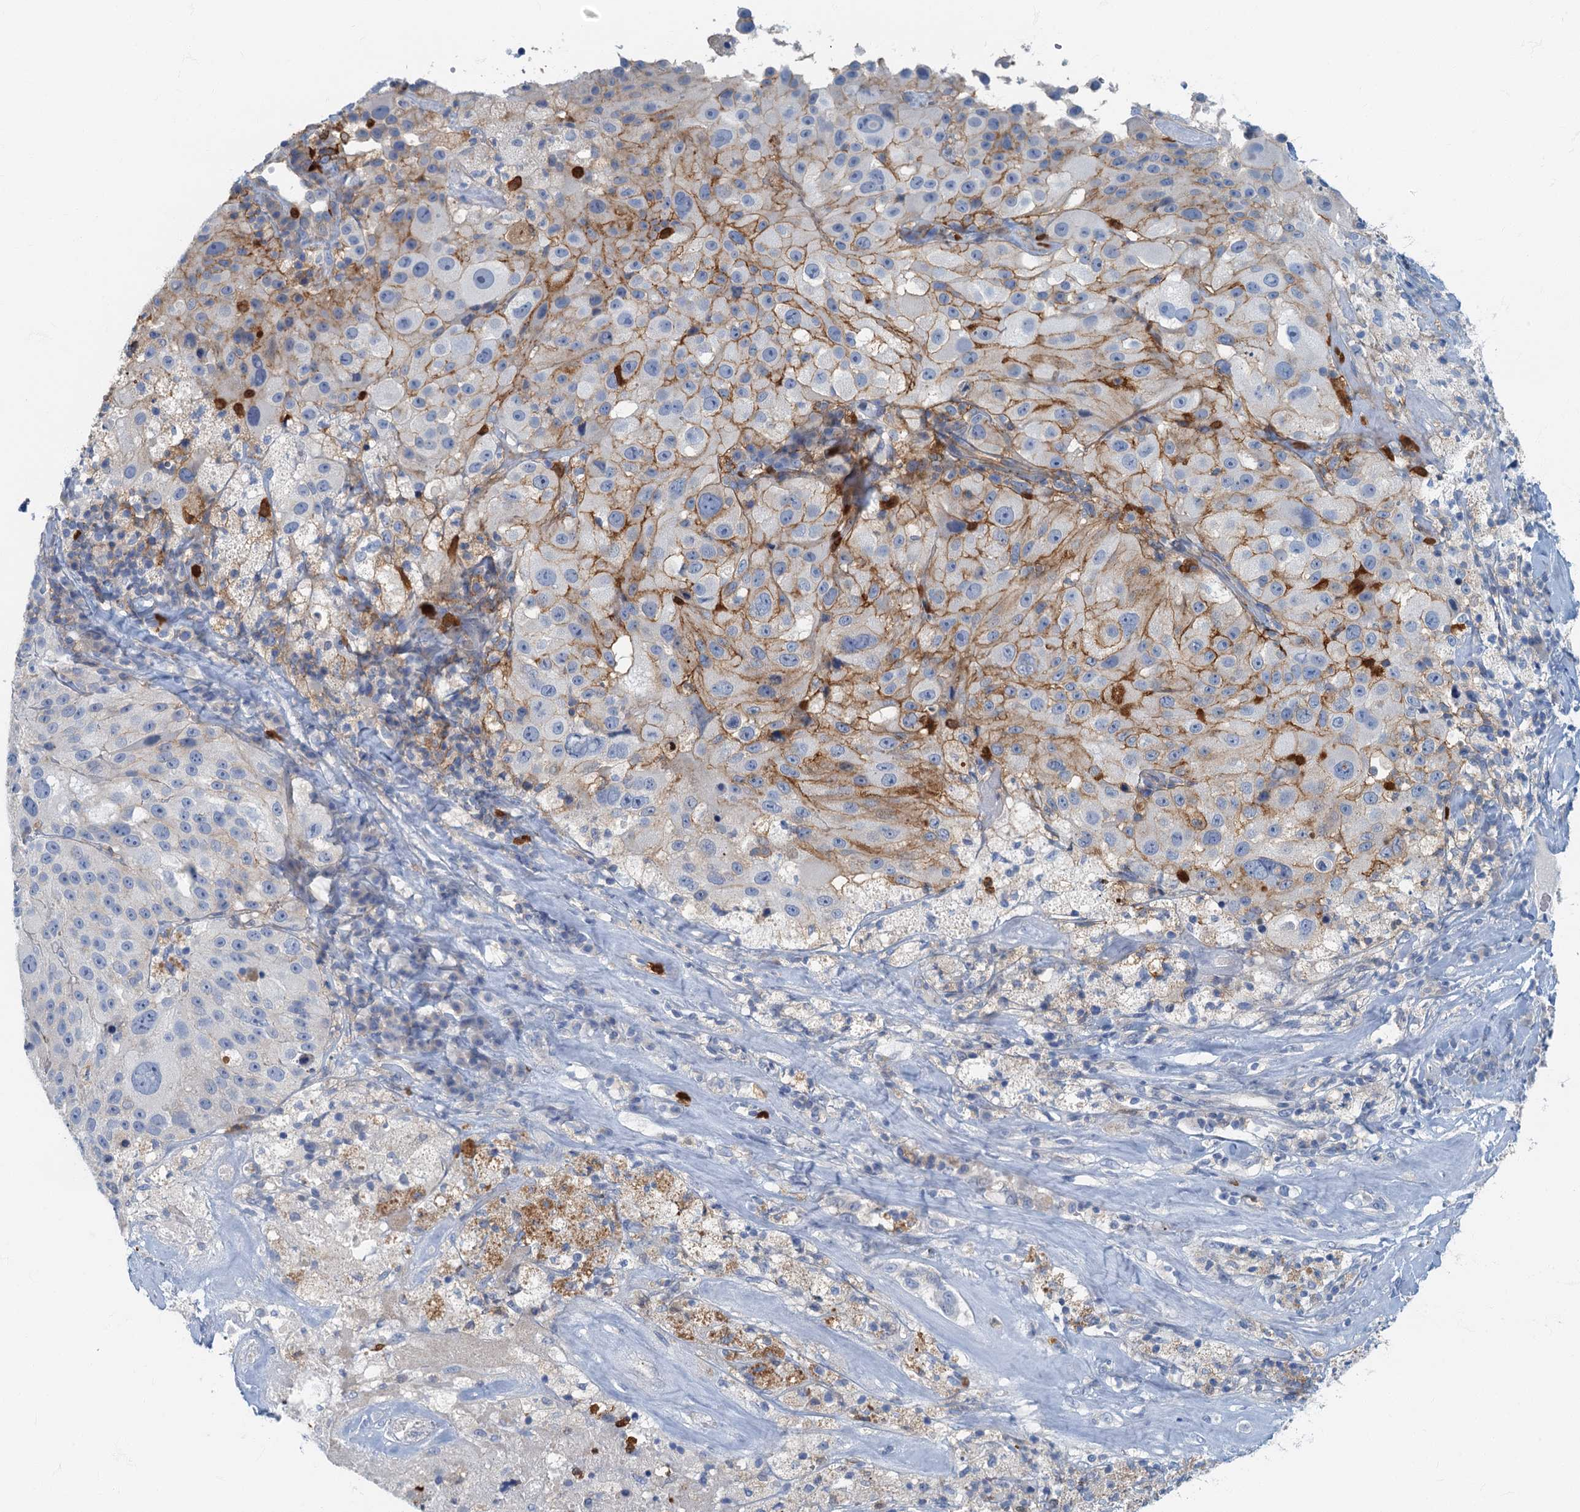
{"staining": {"intensity": "moderate", "quantity": "<25%", "location": "cytoplasmic/membranous"}, "tissue": "melanoma", "cell_type": "Tumor cells", "image_type": "cancer", "snomed": [{"axis": "morphology", "description": "Malignant melanoma, Metastatic site"}, {"axis": "topography", "description": "Lymph node"}], "caption": "Tumor cells display moderate cytoplasmic/membranous staining in approximately <25% of cells in melanoma. The protein of interest is stained brown, and the nuclei are stained in blue (DAB (3,3'-diaminobenzidine) IHC with brightfield microscopy, high magnification).", "gene": "ANKDD1A", "patient": {"sex": "male", "age": 62}}